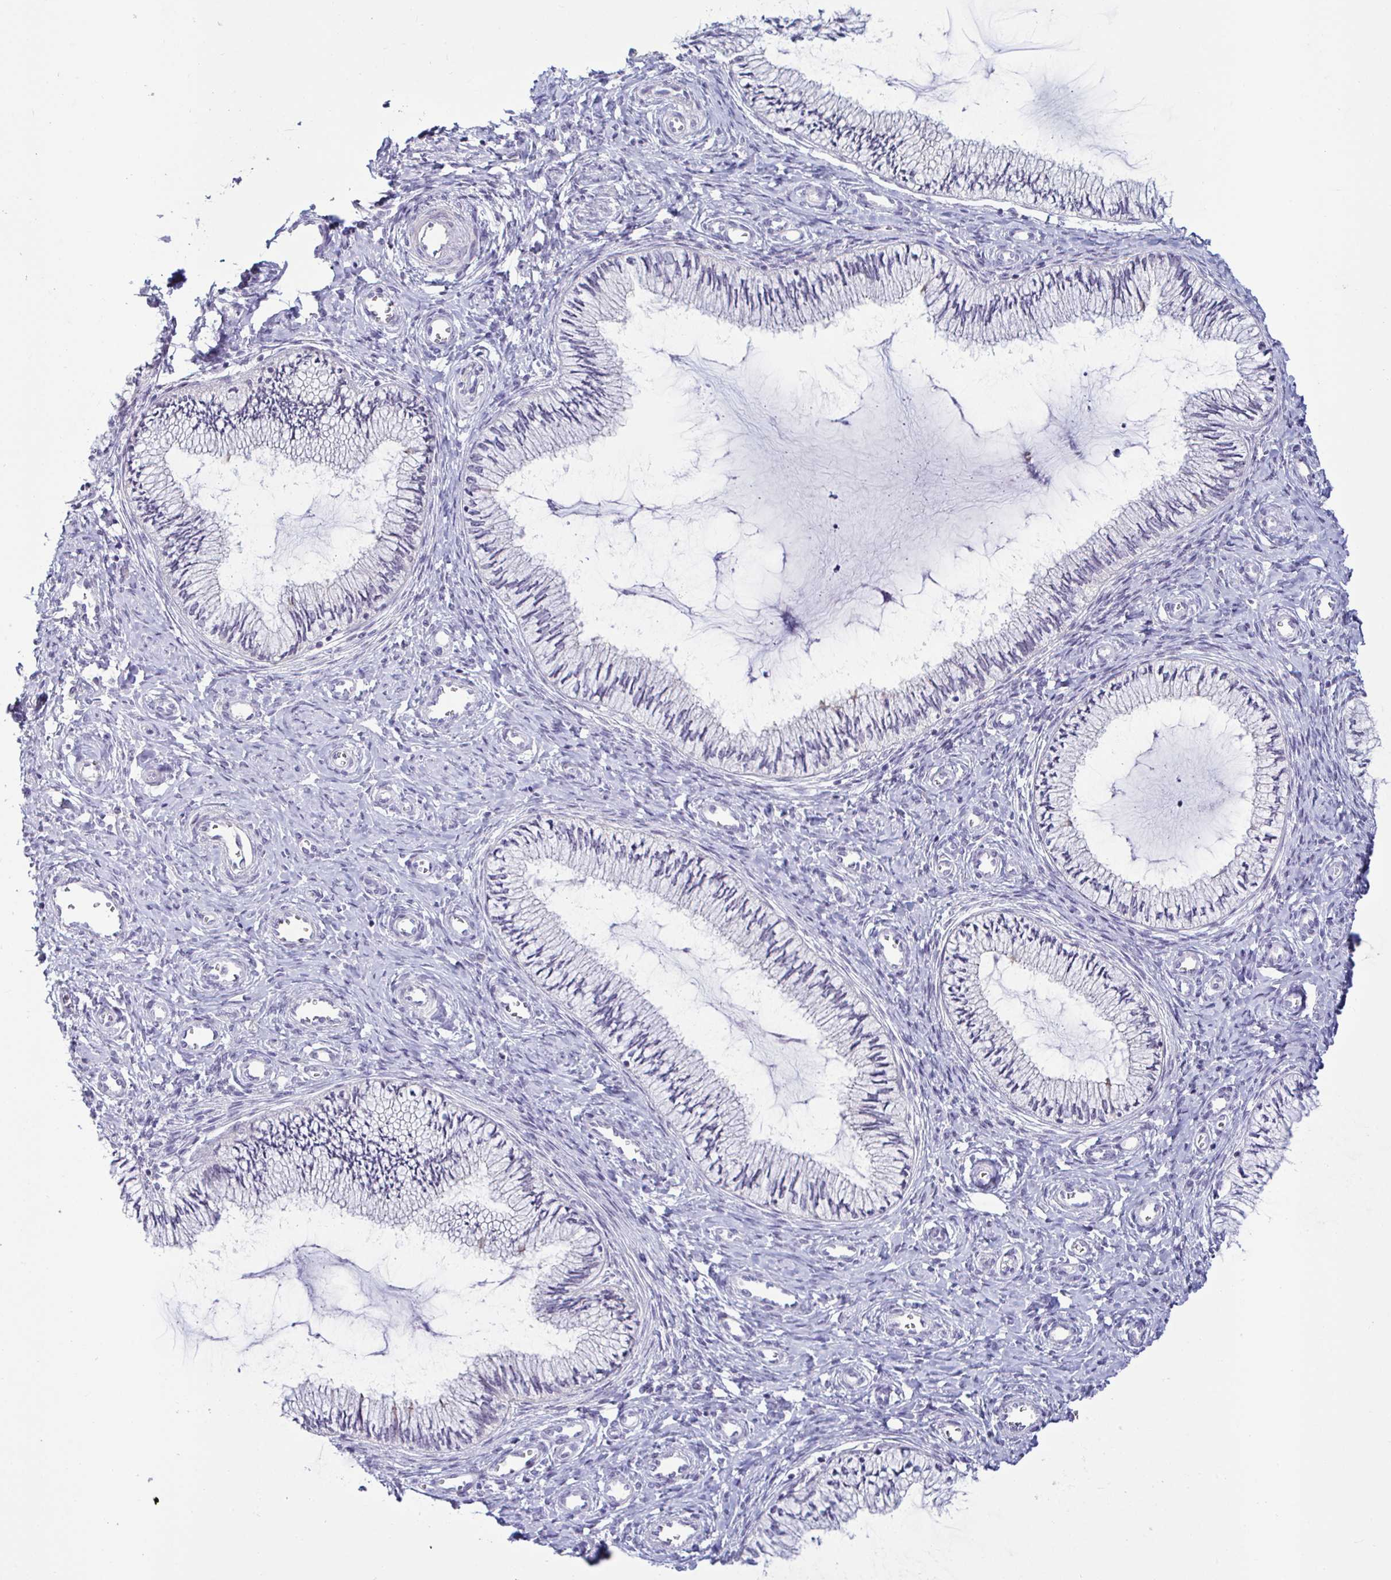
{"staining": {"intensity": "negative", "quantity": "none", "location": "none"}, "tissue": "cervix", "cell_type": "Glandular cells", "image_type": "normal", "snomed": [{"axis": "morphology", "description": "Normal tissue, NOS"}, {"axis": "topography", "description": "Cervix"}], "caption": "IHC of benign human cervix reveals no positivity in glandular cells. The staining is performed using DAB (3,3'-diaminobenzidine) brown chromogen with nuclei counter-stained in using hematoxylin.", "gene": "GSTM1", "patient": {"sex": "female", "age": 24}}